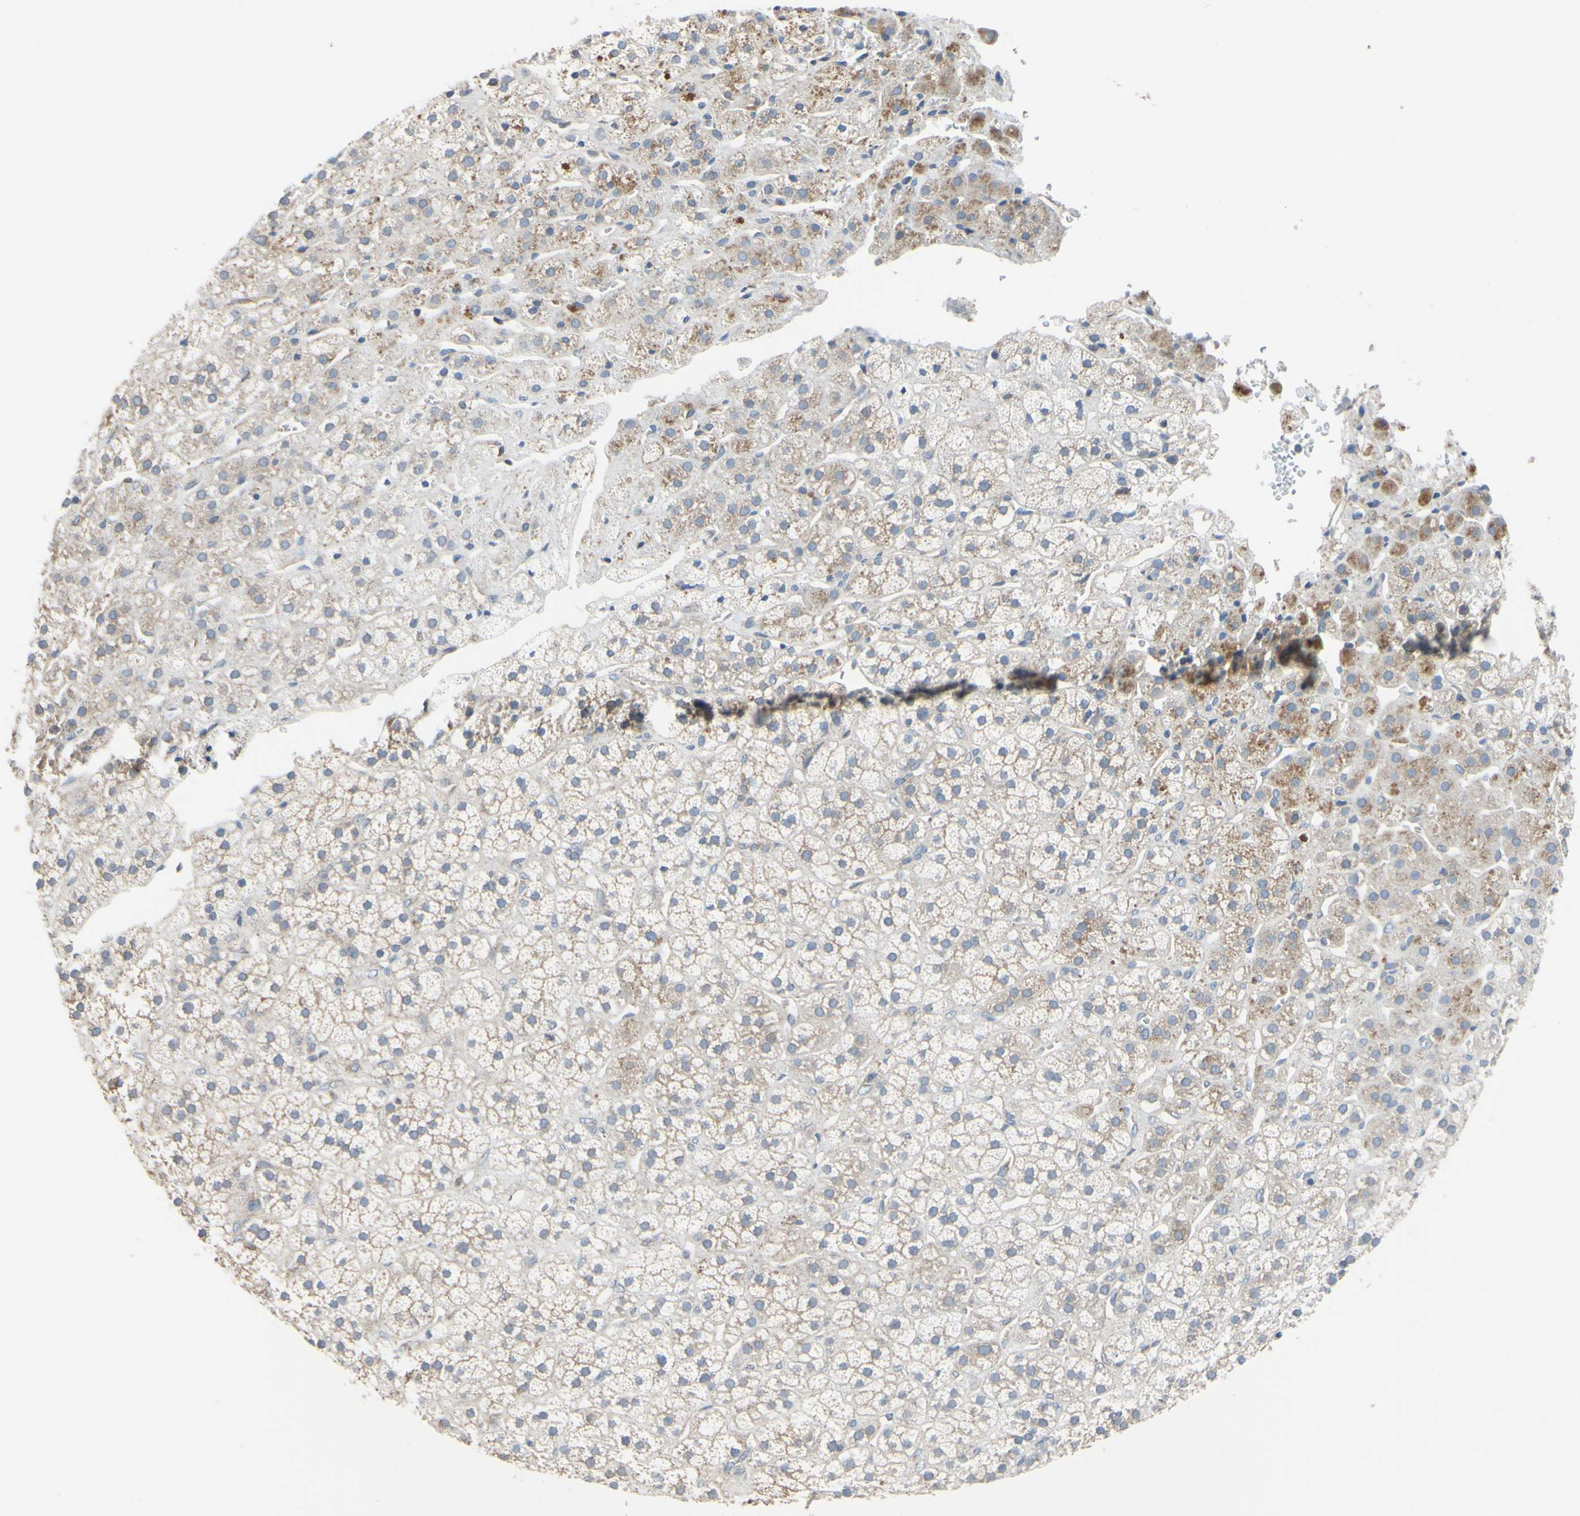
{"staining": {"intensity": "moderate", "quantity": ">75%", "location": "cytoplasmic/membranous"}, "tissue": "adrenal gland", "cell_type": "Glandular cells", "image_type": "normal", "snomed": [{"axis": "morphology", "description": "Normal tissue, NOS"}, {"axis": "topography", "description": "Adrenal gland"}], "caption": "Protein staining demonstrates moderate cytoplasmic/membranous staining in about >75% of glandular cells in normal adrenal gland. (Brightfield microscopy of DAB IHC at high magnification).", "gene": "BECN1", "patient": {"sex": "male", "age": 56}}